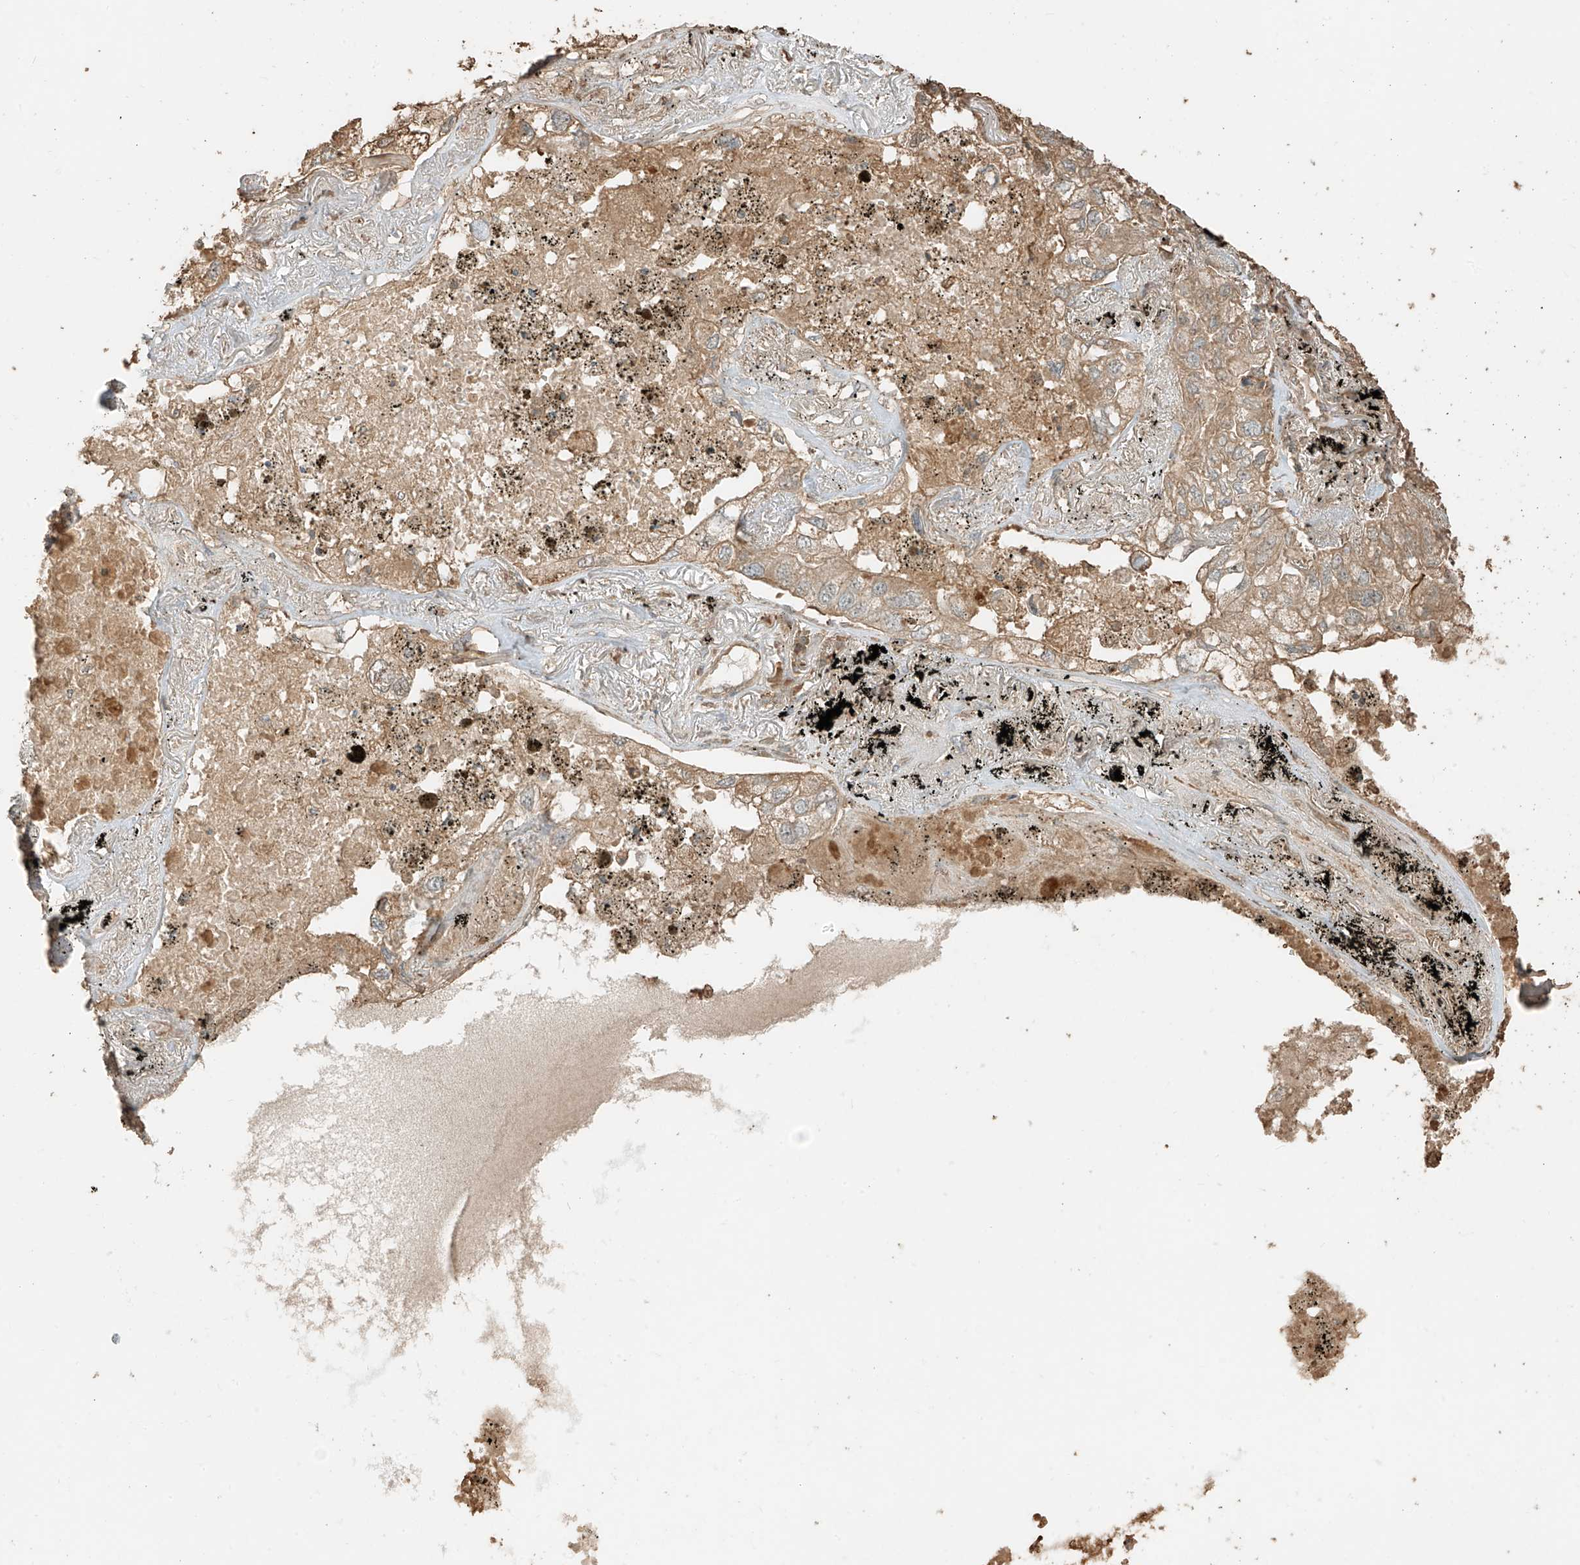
{"staining": {"intensity": "moderate", "quantity": ">75%", "location": "cytoplasmic/membranous"}, "tissue": "lung cancer", "cell_type": "Tumor cells", "image_type": "cancer", "snomed": [{"axis": "morphology", "description": "Adenocarcinoma, NOS"}, {"axis": "topography", "description": "Lung"}], "caption": "Brown immunohistochemical staining in human lung adenocarcinoma shows moderate cytoplasmic/membranous expression in approximately >75% of tumor cells. (Stains: DAB in brown, nuclei in blue, Microscopy: brightfield microscopy at high magnification).", "gene": "RFTN2", "patient": {"sex": "male", "age": 65}}